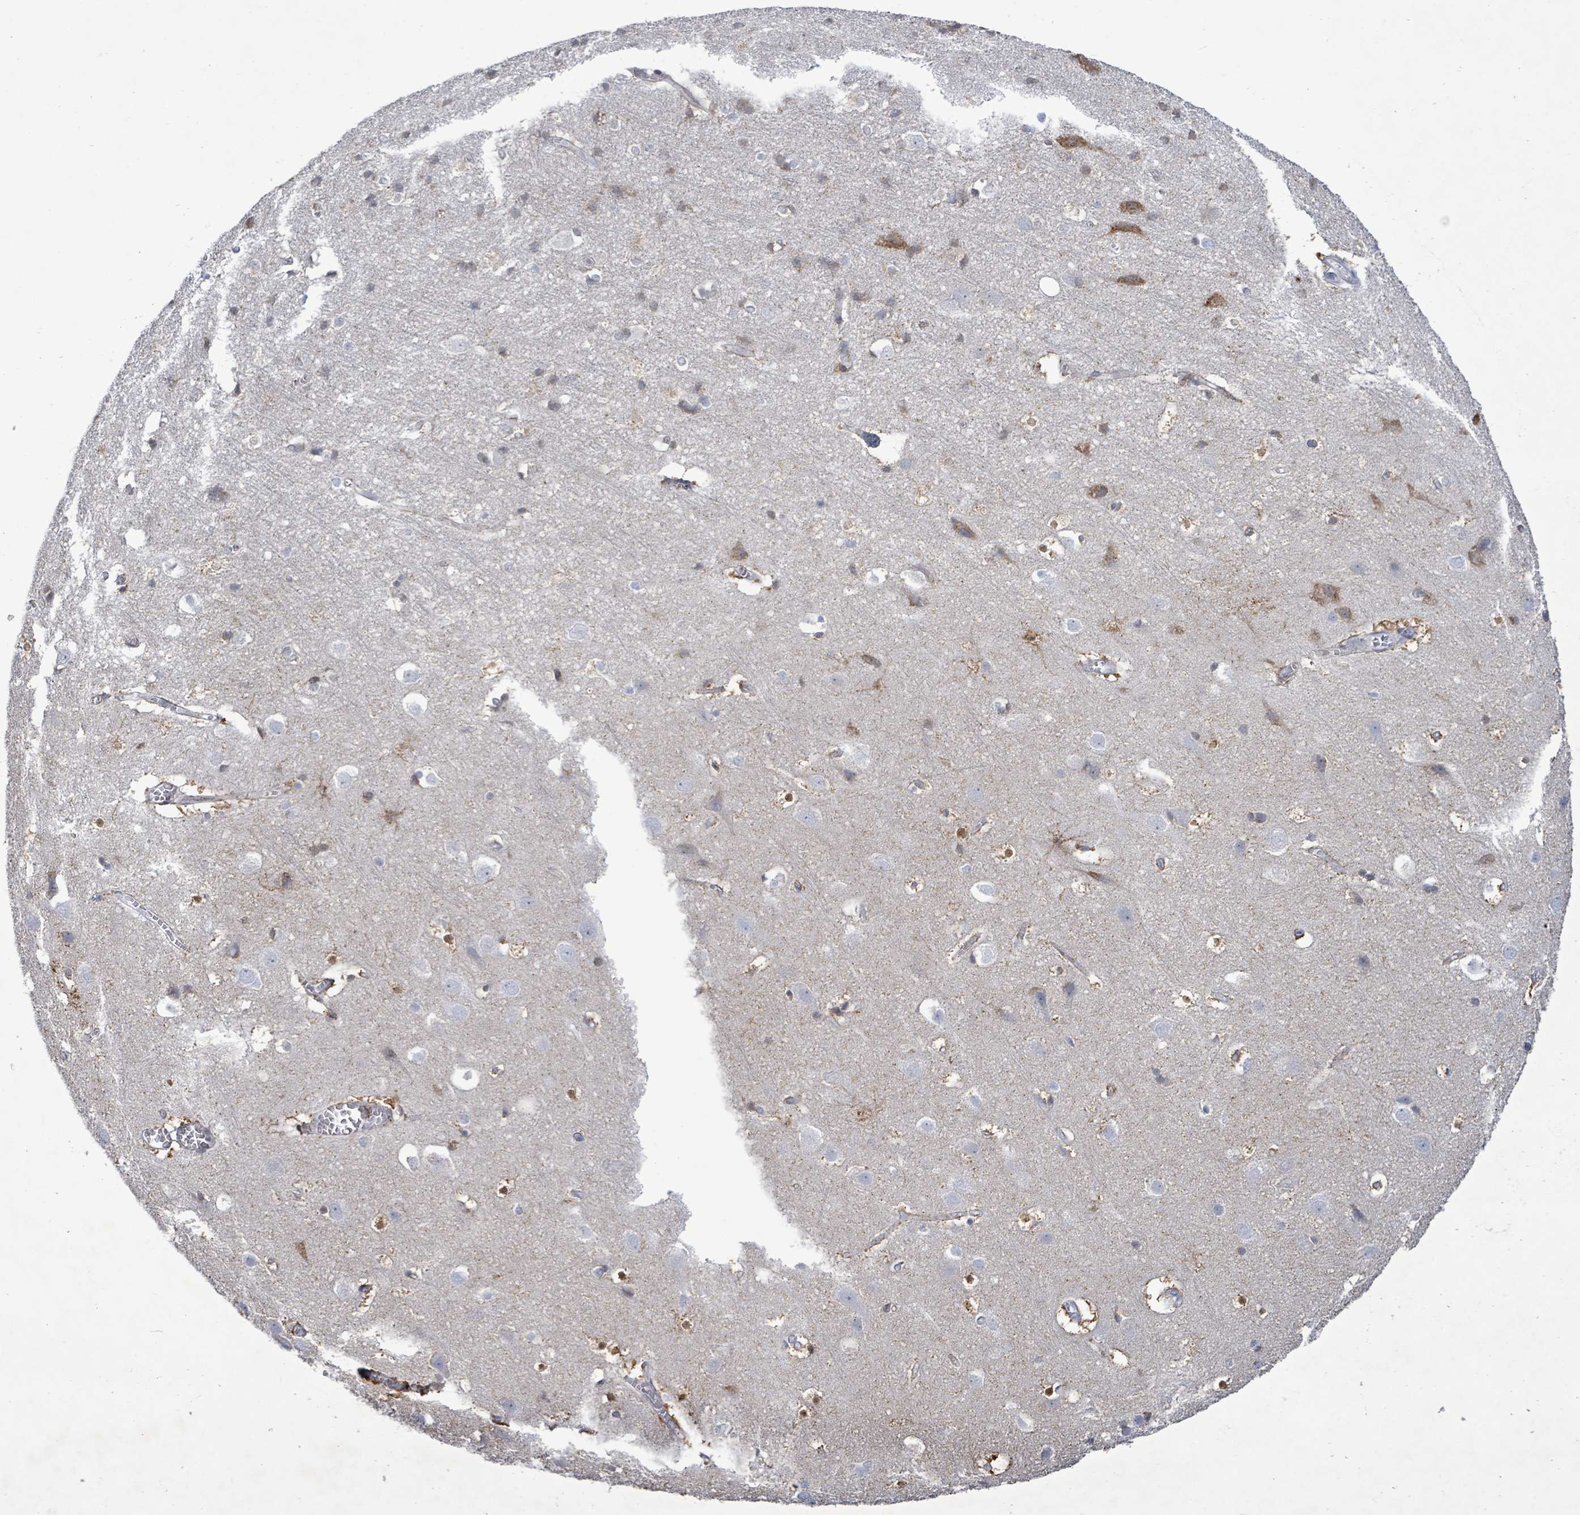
{"staining": {"intensity": "weak", "quantity": ">75%", "location": "cytoplasmic/membranous"}, "tissue": "cerebral cortex", "cell_type": "Endothelial cells", "image_type": "normal", "snomed": [{"axis": "morphology", "description": "Normal tissue, NOS"}, {"axis": "topography", "description": "Cerebral cortex"}], "caption": "This photomicrograph shows immunohistochemistry staining of benign cerebral cortex, with low weak cytoplasmic/membranous expression in approximately >75% of endothelial cells.", "gene": "FAM210A", "patient": {"sex": "male", "age": 54}}